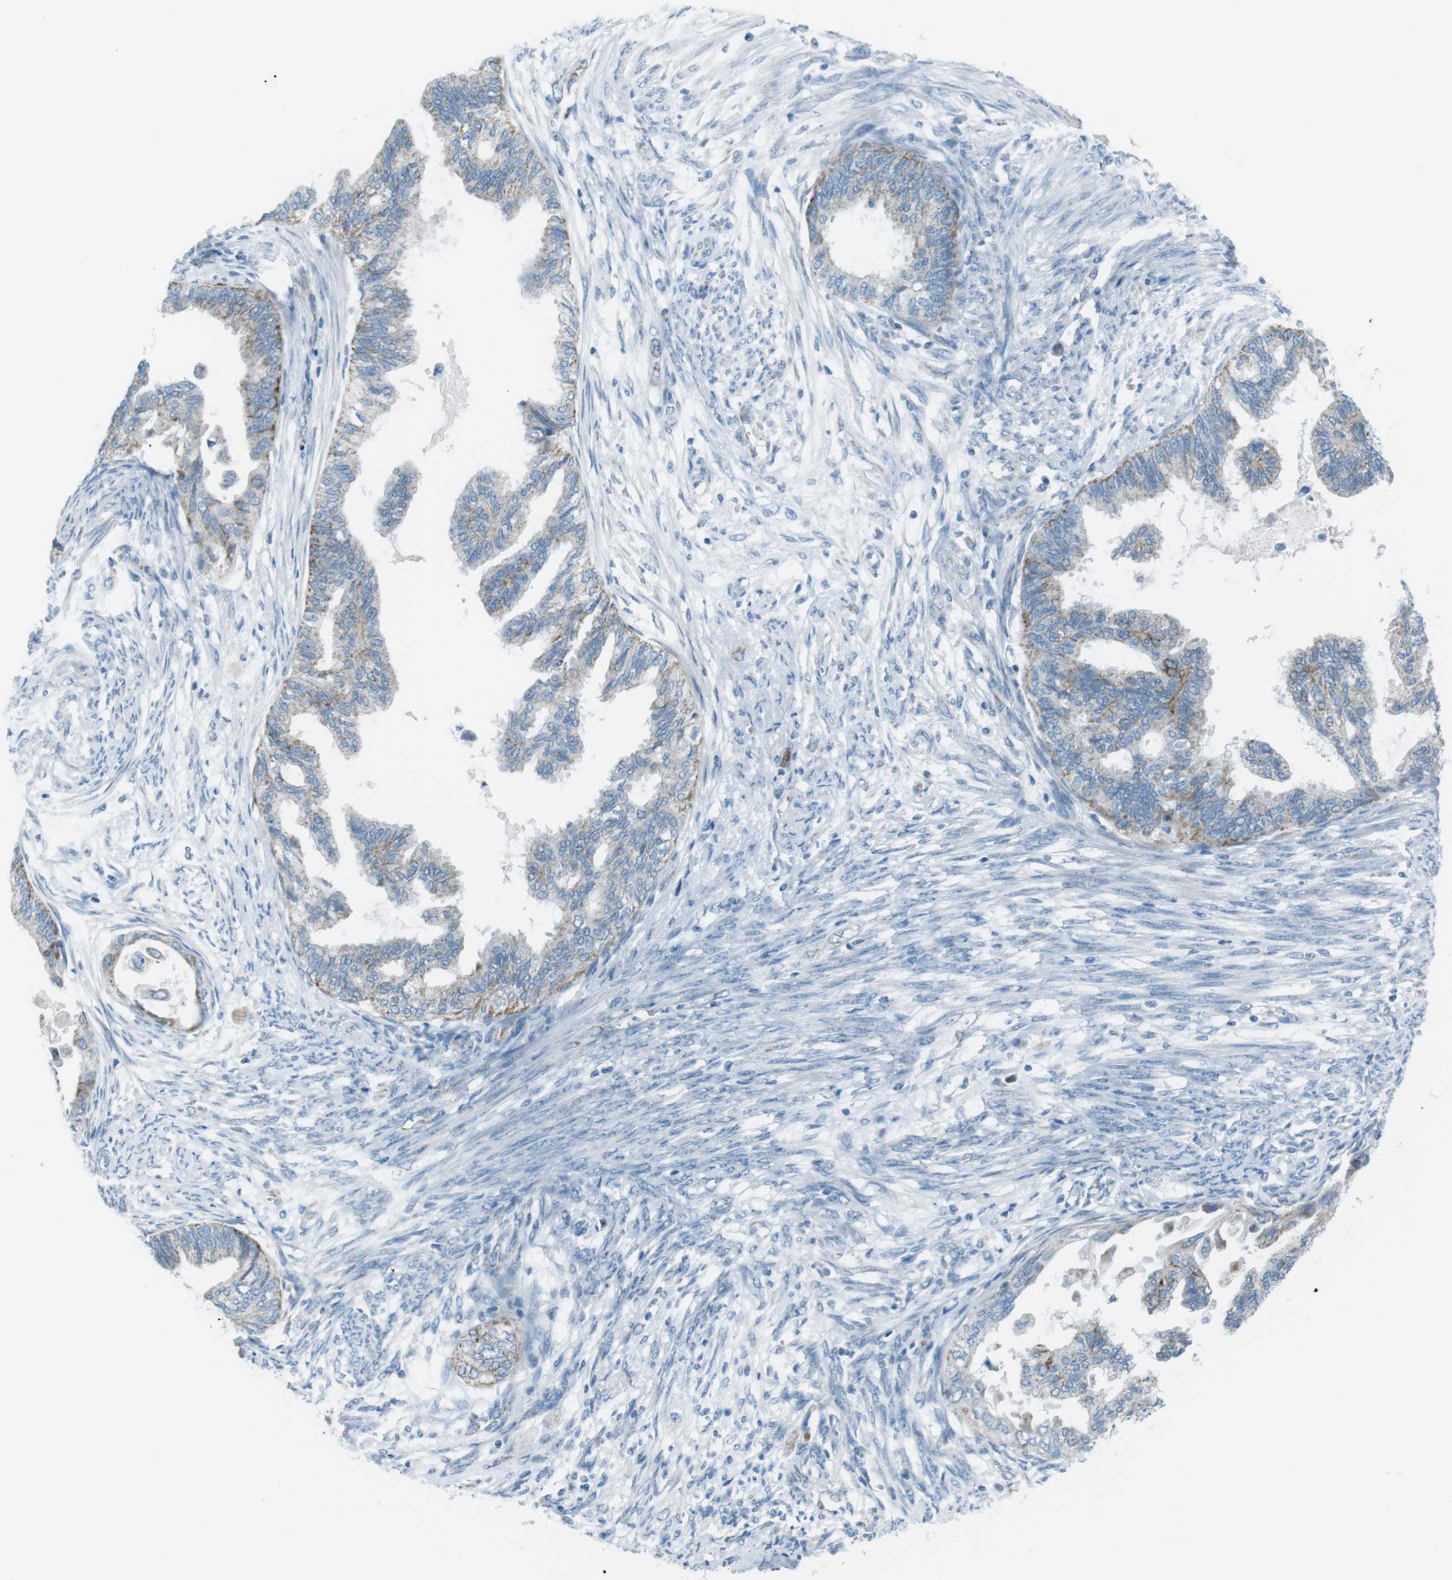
{"staining": {"intensity": "weak", "quantity": "<25%", "location": "cytoplasmic/membranous"}, "tissue": "cervical cancer", "cell_type": "Tumor cells", "image_type": "cancer", "snomed": [{"axis": "morphology", "description": "Normal tissue, NOS"}, {"axis": "morphology", "description": "Adenocarcinoma, NOS"}, {"axis": "topography", "description": "Cervix"}, {"axis": "topography", "description": "Endometrium"}], "caption": "There is no significant expression in tumor cells of cervical cancer (adenocarcinoma).", "gene": "DNAJA3", "patient": {"sex": "female", "age": 86}}